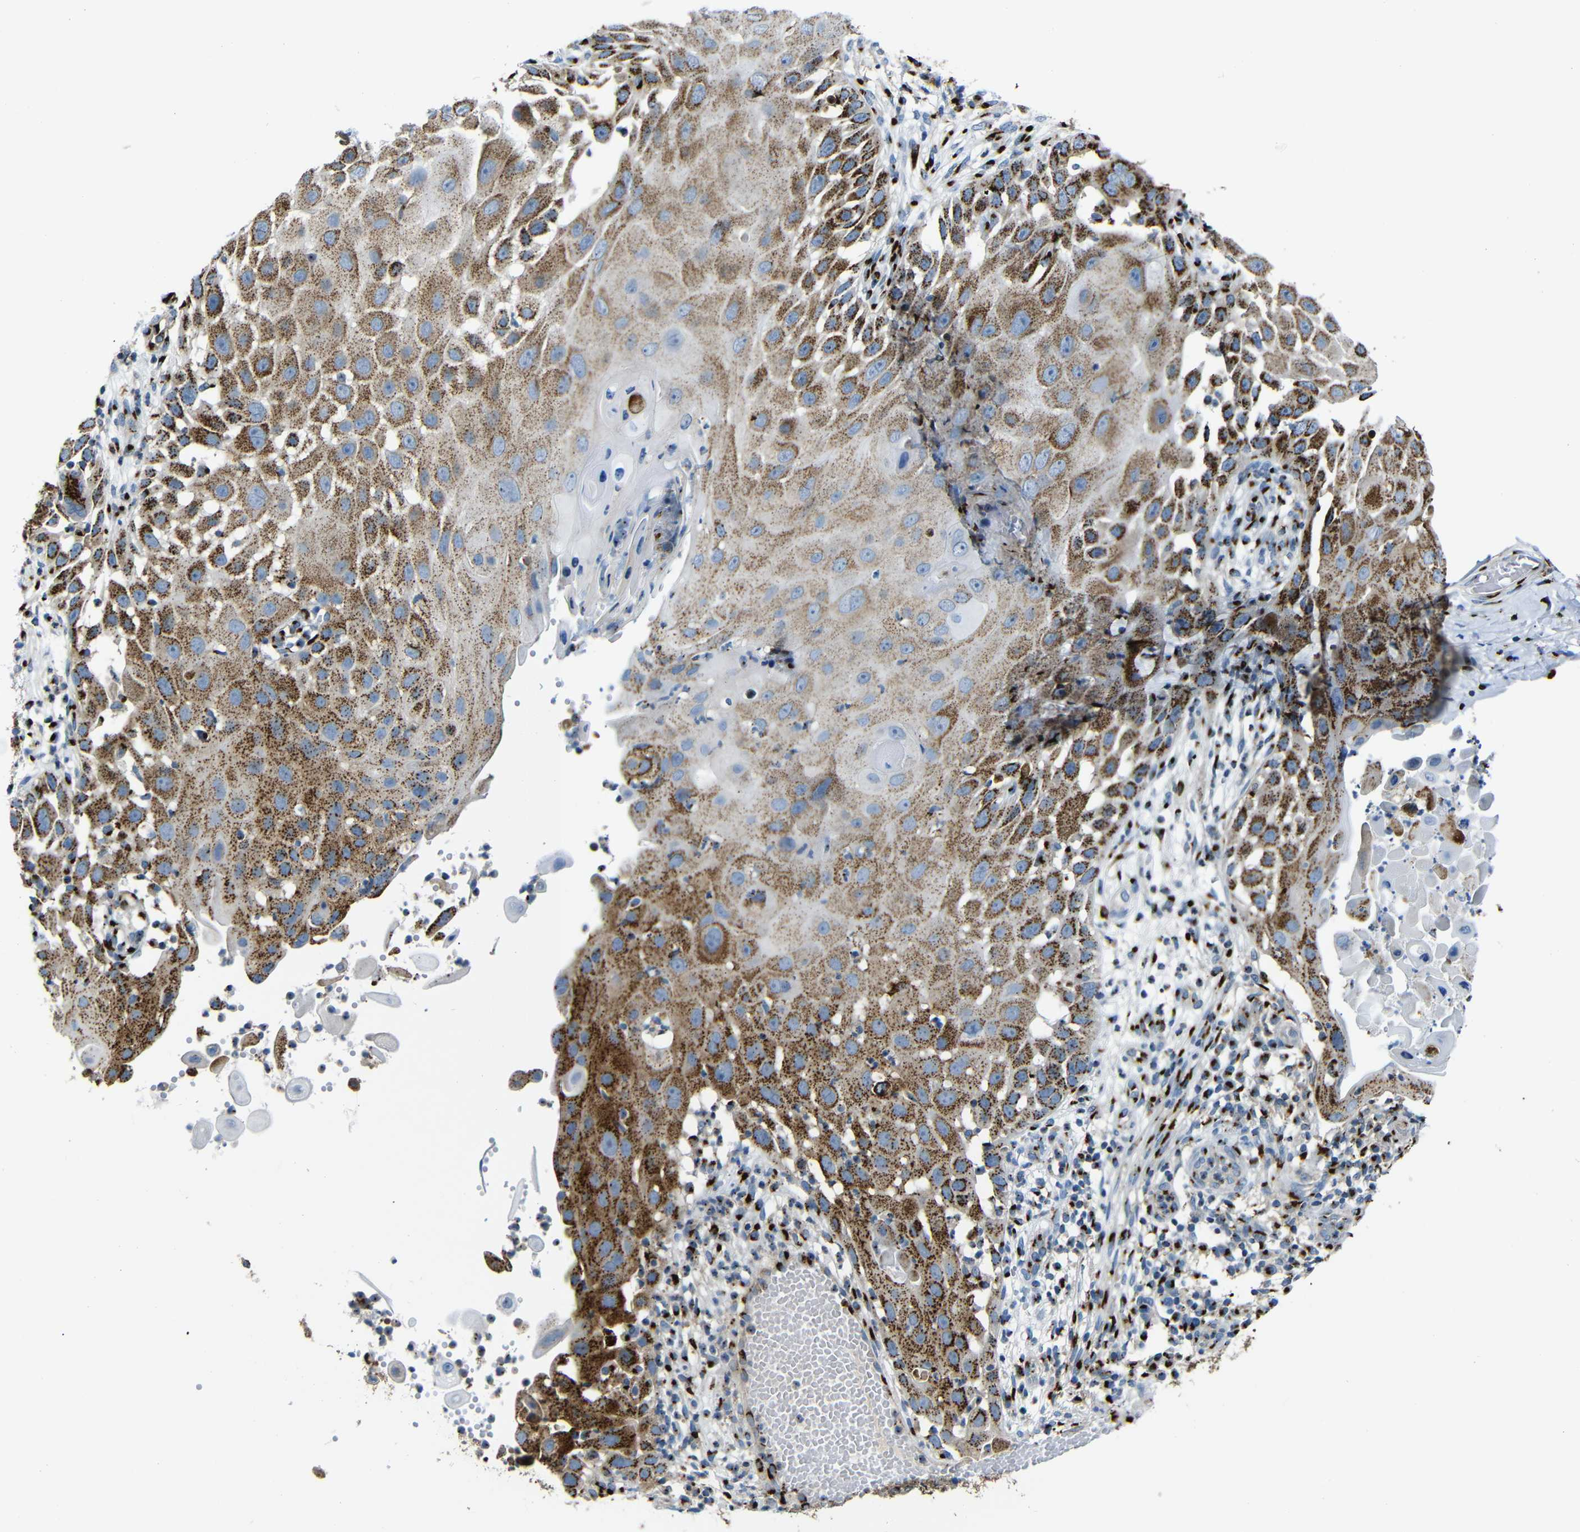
{"staining": {"intensity": "strong", "quantity": ">75%", "location": "cytoplasmic/membranous"}, "tissue": "skin cancer", "cell_type": "Tumor cells", "image_type": "cancer", "snomed": [{"axis": "morphology", "description": "Squamous cell carcinoma, NOS"}, {"axis": "topography", "description": "Skin"}], "caption": "An immunohistochemistry photomicrograph of tumor tissue is shown. Protein staining in brown highlights strong cytoplasmic/membranous positivity in squamous cell carcinoma (skin) within tumor cells. The protein of interest is shown in brown color, while the nuclei are stained blue.", "gene": "TGOLN2", "patient": {"sex": "female", "age": 44}}